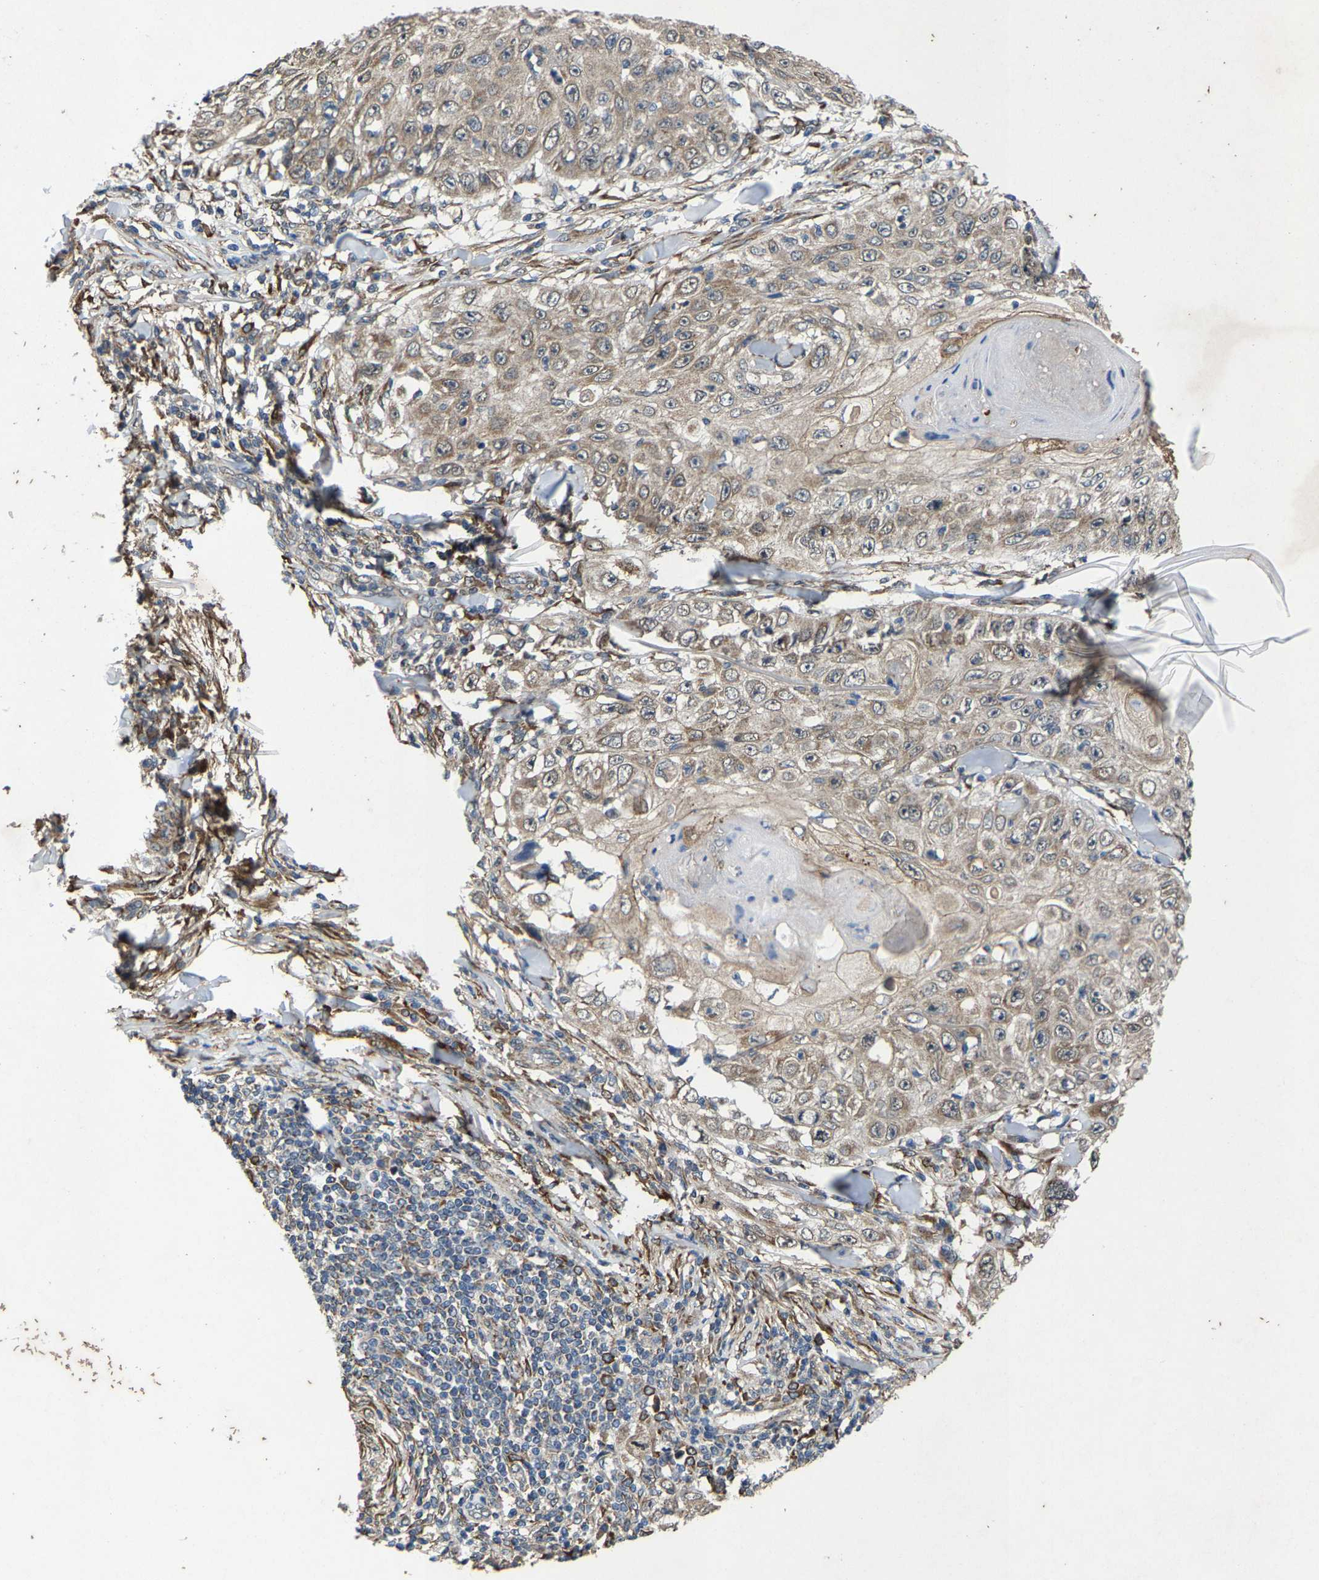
{"staining": {"intensity": "weak", "quantity": ">75%", "location": "cytoplasmic/membranous"}, "tissue": "skin cancer", "cell_type": "Tumor cells", "image_type": "cancer", "snomed": [{"axis": "morphology", "description": "Squamous cell carcinoma, NOS"}, {"axis": "topography", "description": "Skin"}], "caption": "Weak cytoplasmic/membranous expression is seen in about >75% of tumor cells in squamous cell carcinoma (skin).", "gene": "PDP1", "patient": {"sex": "male", "age": 86}}